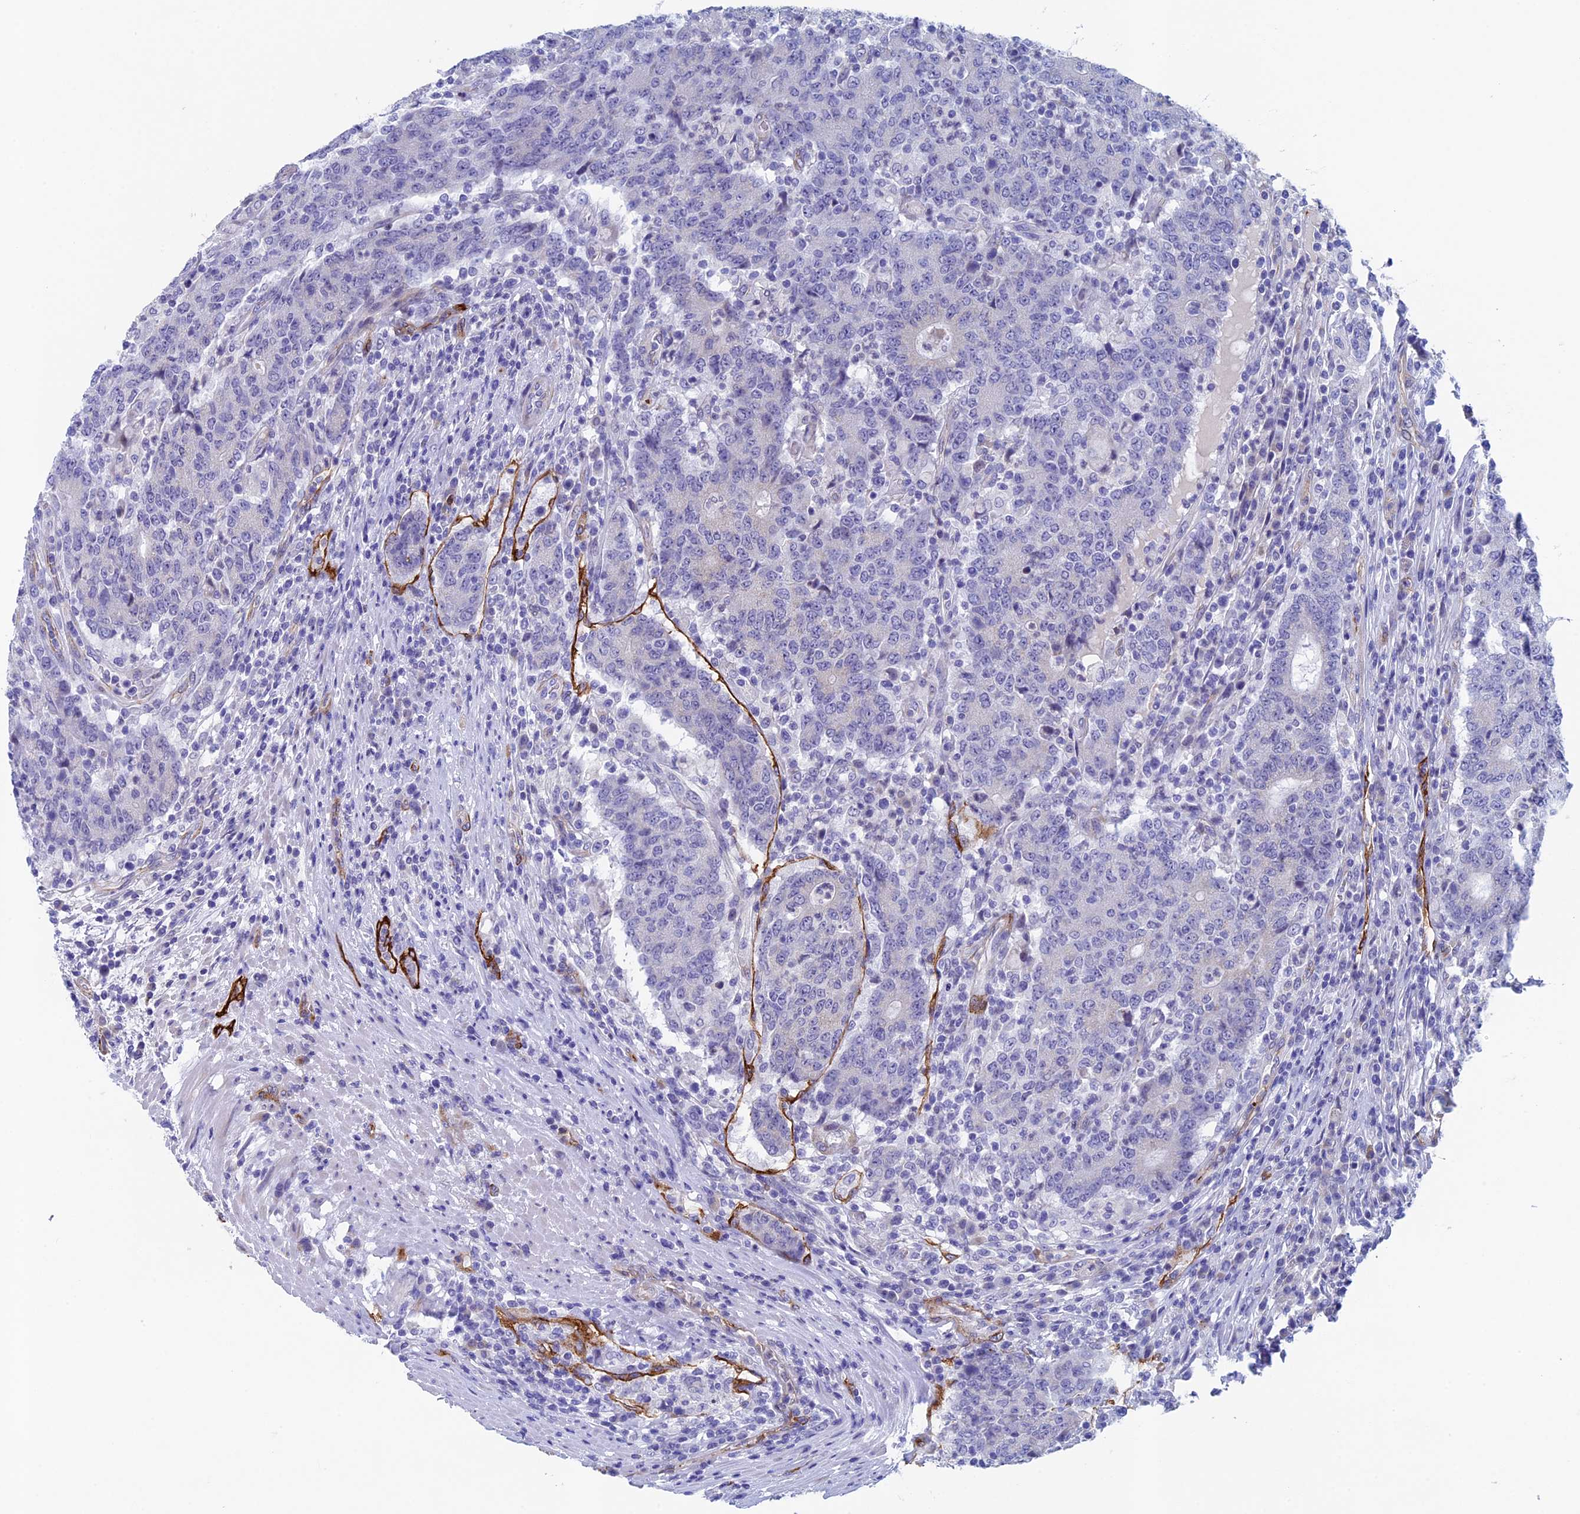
{"staining": {"intensity": "negative", "quantity": "none", "location": "none"}, "tissue": "colorectal cancer", "cell_type": "Tumor cells", "image_type": "cancer", "snomed": [{"axis": "morphology", "description": "Adenocarcinoma, NOS"}, {"axis": "topography", "description": "Colon"}], "caption": "Colorectal adenocarcinoma was stained to show a protein in brown. There is no significant expression in tumor cells.", "gene": "INSYN1", "patient": {"sex": "female", "age": 75}}